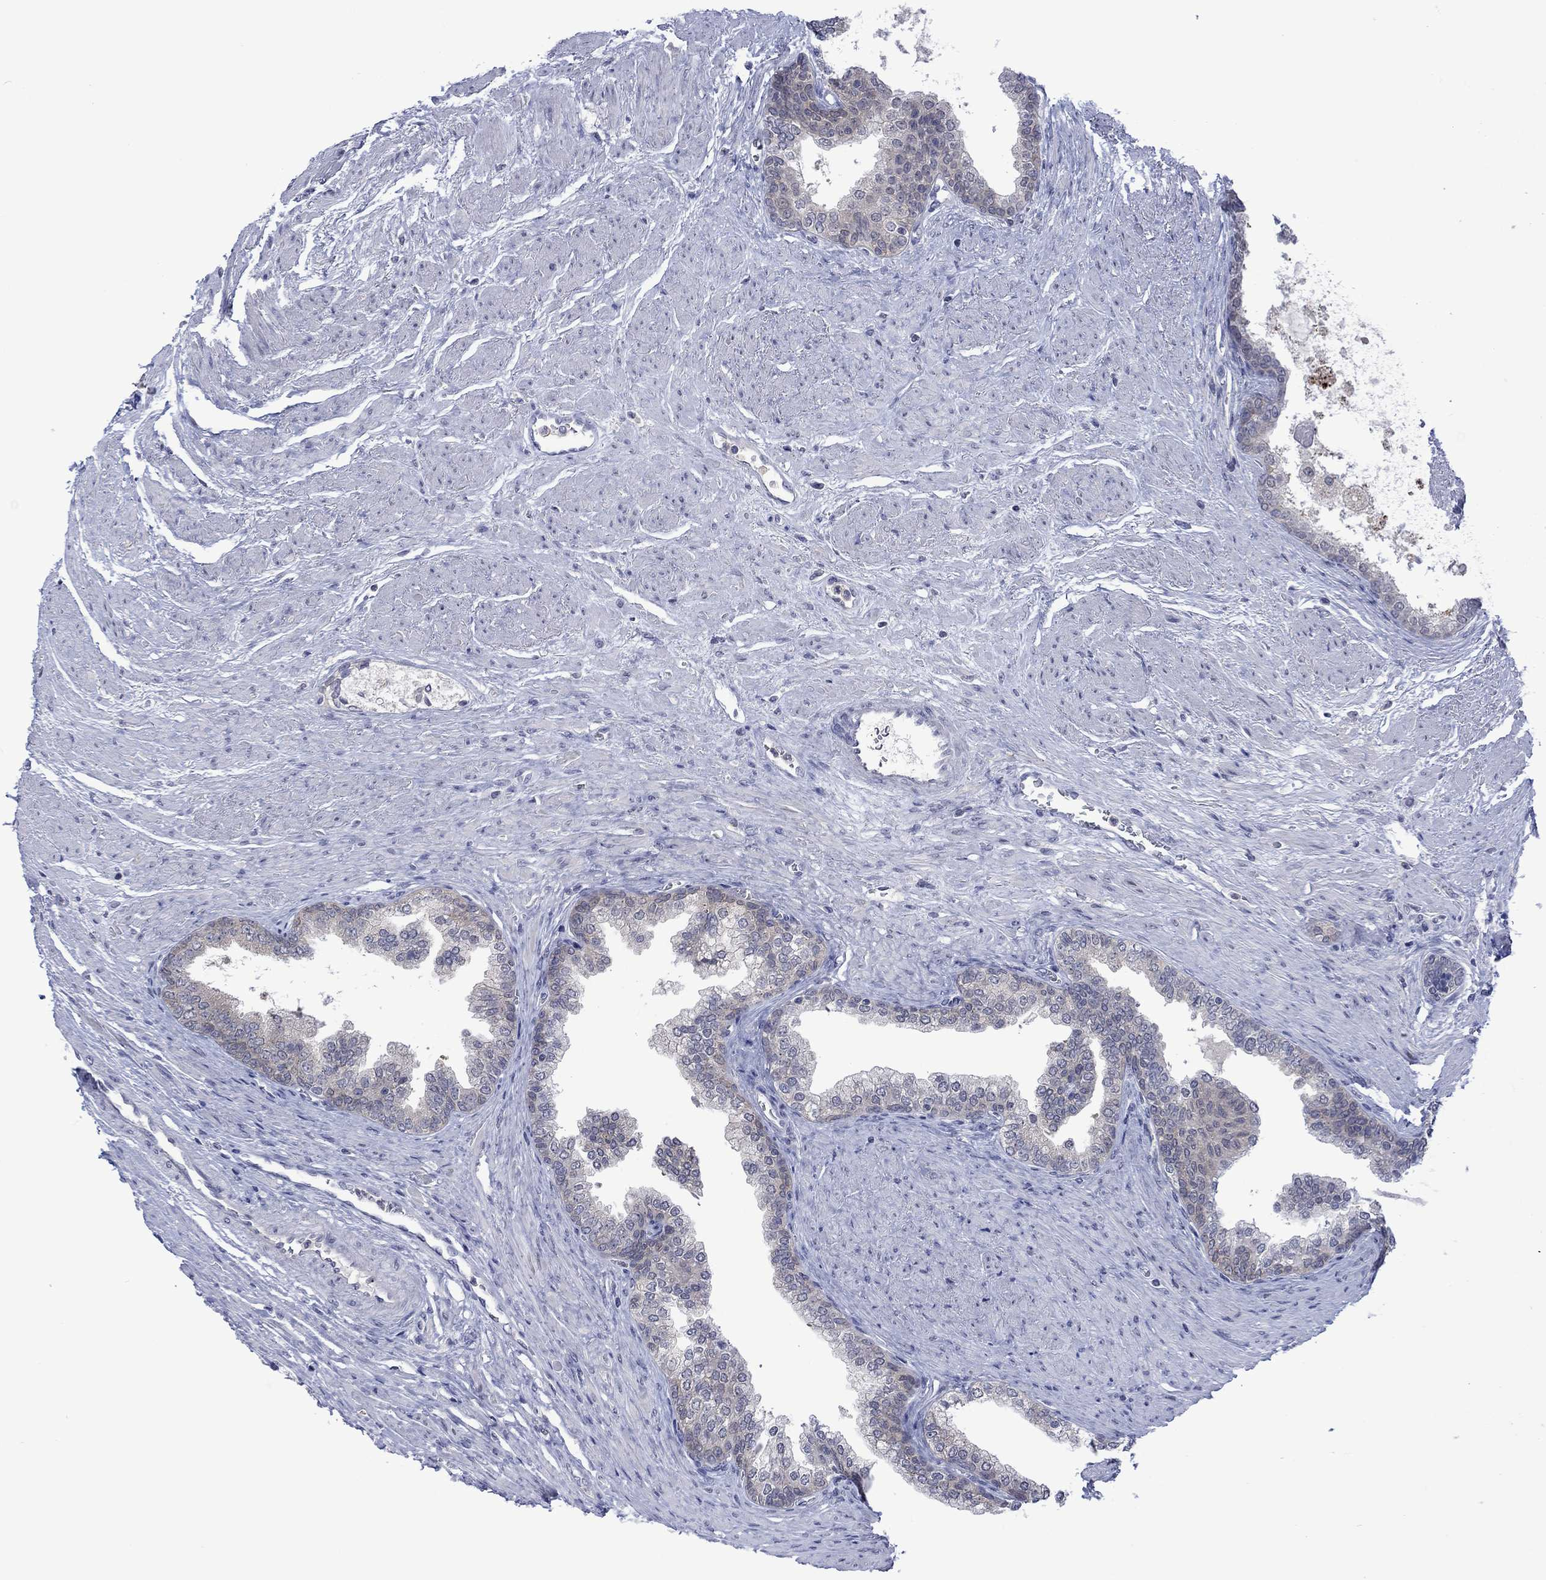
{"staining": {"intensity": "negative", "quantity": "none", "location": "none"}, "tissue": "prostate cancer", "cell_type": "Tumor cells", "image_type": "cancer", "snomed": [{"axis": "morphology", "description": "Adenocarcinoma, NOS"}, {"axis": "topography", "description": "Prostate and seminal vesicle, NOS"}, {"axis": "topography", "description": "Prostate"}], "caption": "An image of prostate cancer (adenocarcinoma) stained for a protein shows no brown staining in tumor cells.", "gene": "AGL", "patient": {"sex": "male", "age": 62}}